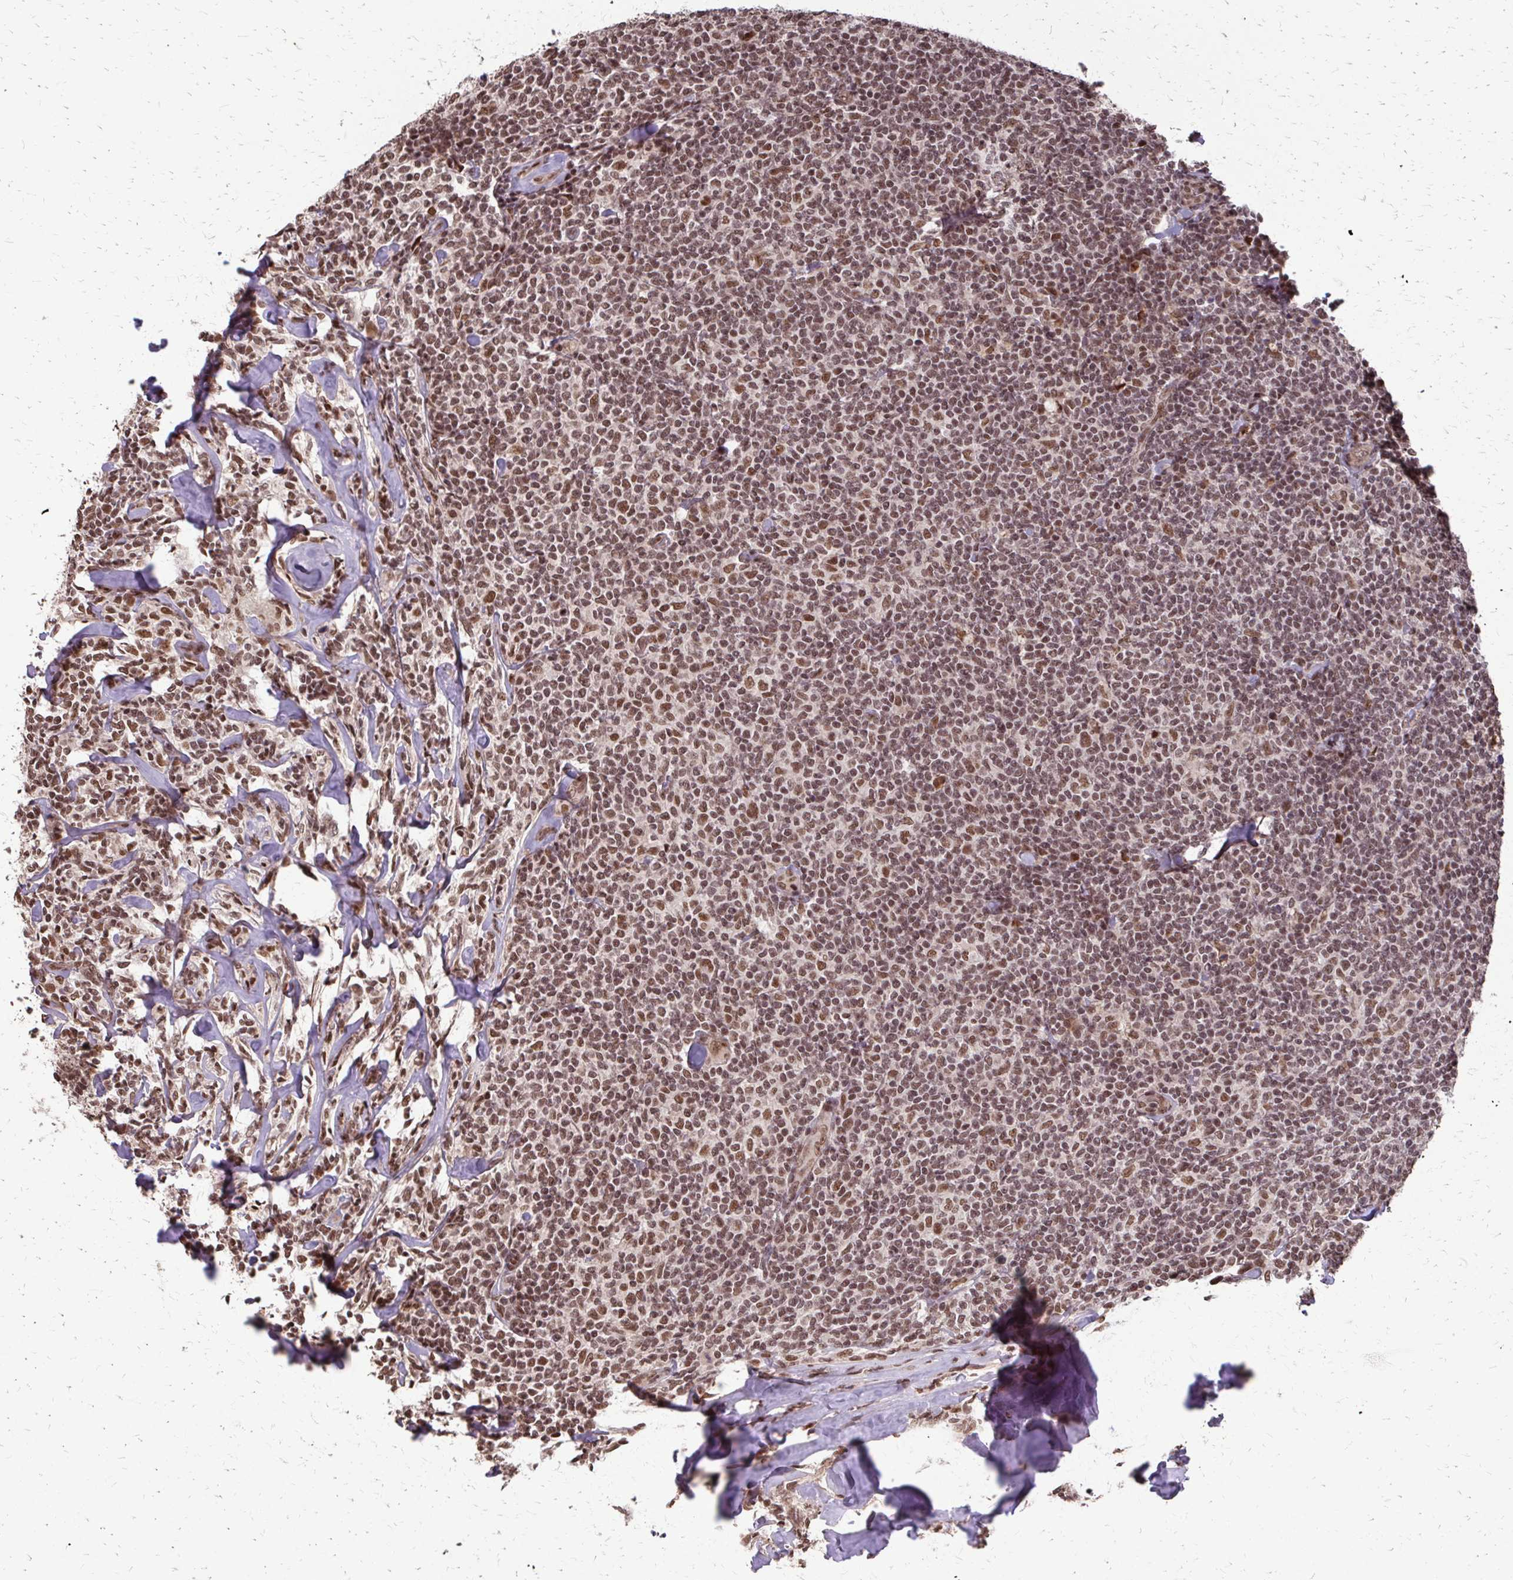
{"staining": {"intensity": "moderate", "quantity": ">75%", "location": "nuclear"}, "tissue": "lymphoma", "cell_type": "Tumor cells", "image_type": "cancer", "snomed": [{"axis": "morphology", "description": "Malignant lymphoma, non-Hodgkin's type, Low grade"}, {"axis": "topography", "description": "Lymph node"}], "caption": "Moderate nuclear positivity is identified in about >75% of tumor cells in lymphoma.", "gene": "SS18", "patient": {"sex": "female", "age": 56}}